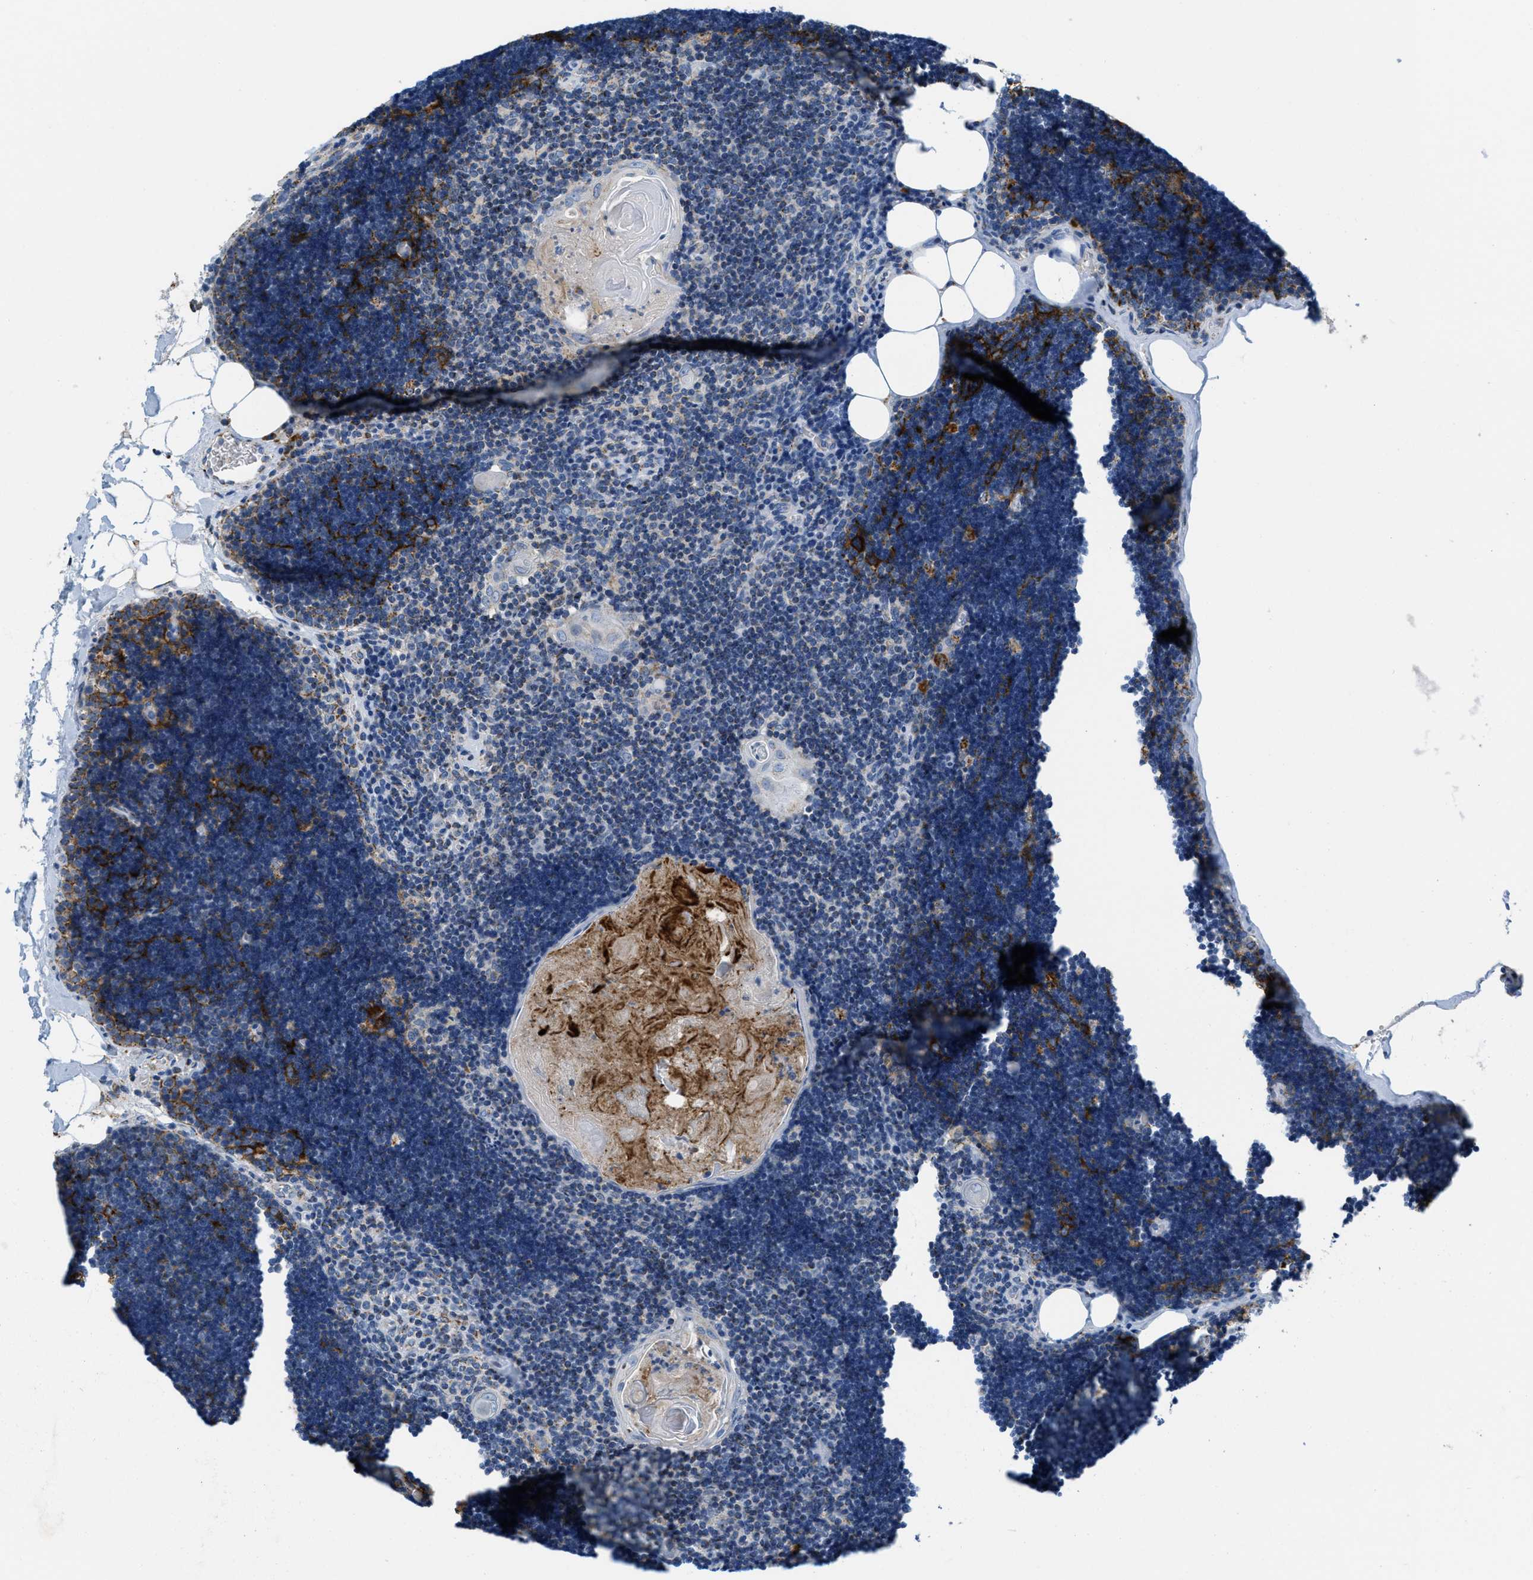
{"staining": {"intensity": "moderate", "quantity": "<25%", "location": "cytoplasmic/membranous"}, "tissue": "lymph node", "cell_type": "Germinal center cells", "image_type": "normal", "snomed": [{"axis": "morphology", "description": "Normal tissue, NOS"}, {"axis": "topography", "description": "Lymph node"}], "caption": "A brown stain labels moderate cytoplasmic/membranous staining of a protein in germinal center cells of benign human lymph node. (Stains: DAB (3,3'-diaminobenzidine) in brown, nuclei in blue, Microscopy: brightfield microscopy at high magnification).", "gene": "KCNJ5", "patient": {"sex": "male", "age": 33}}